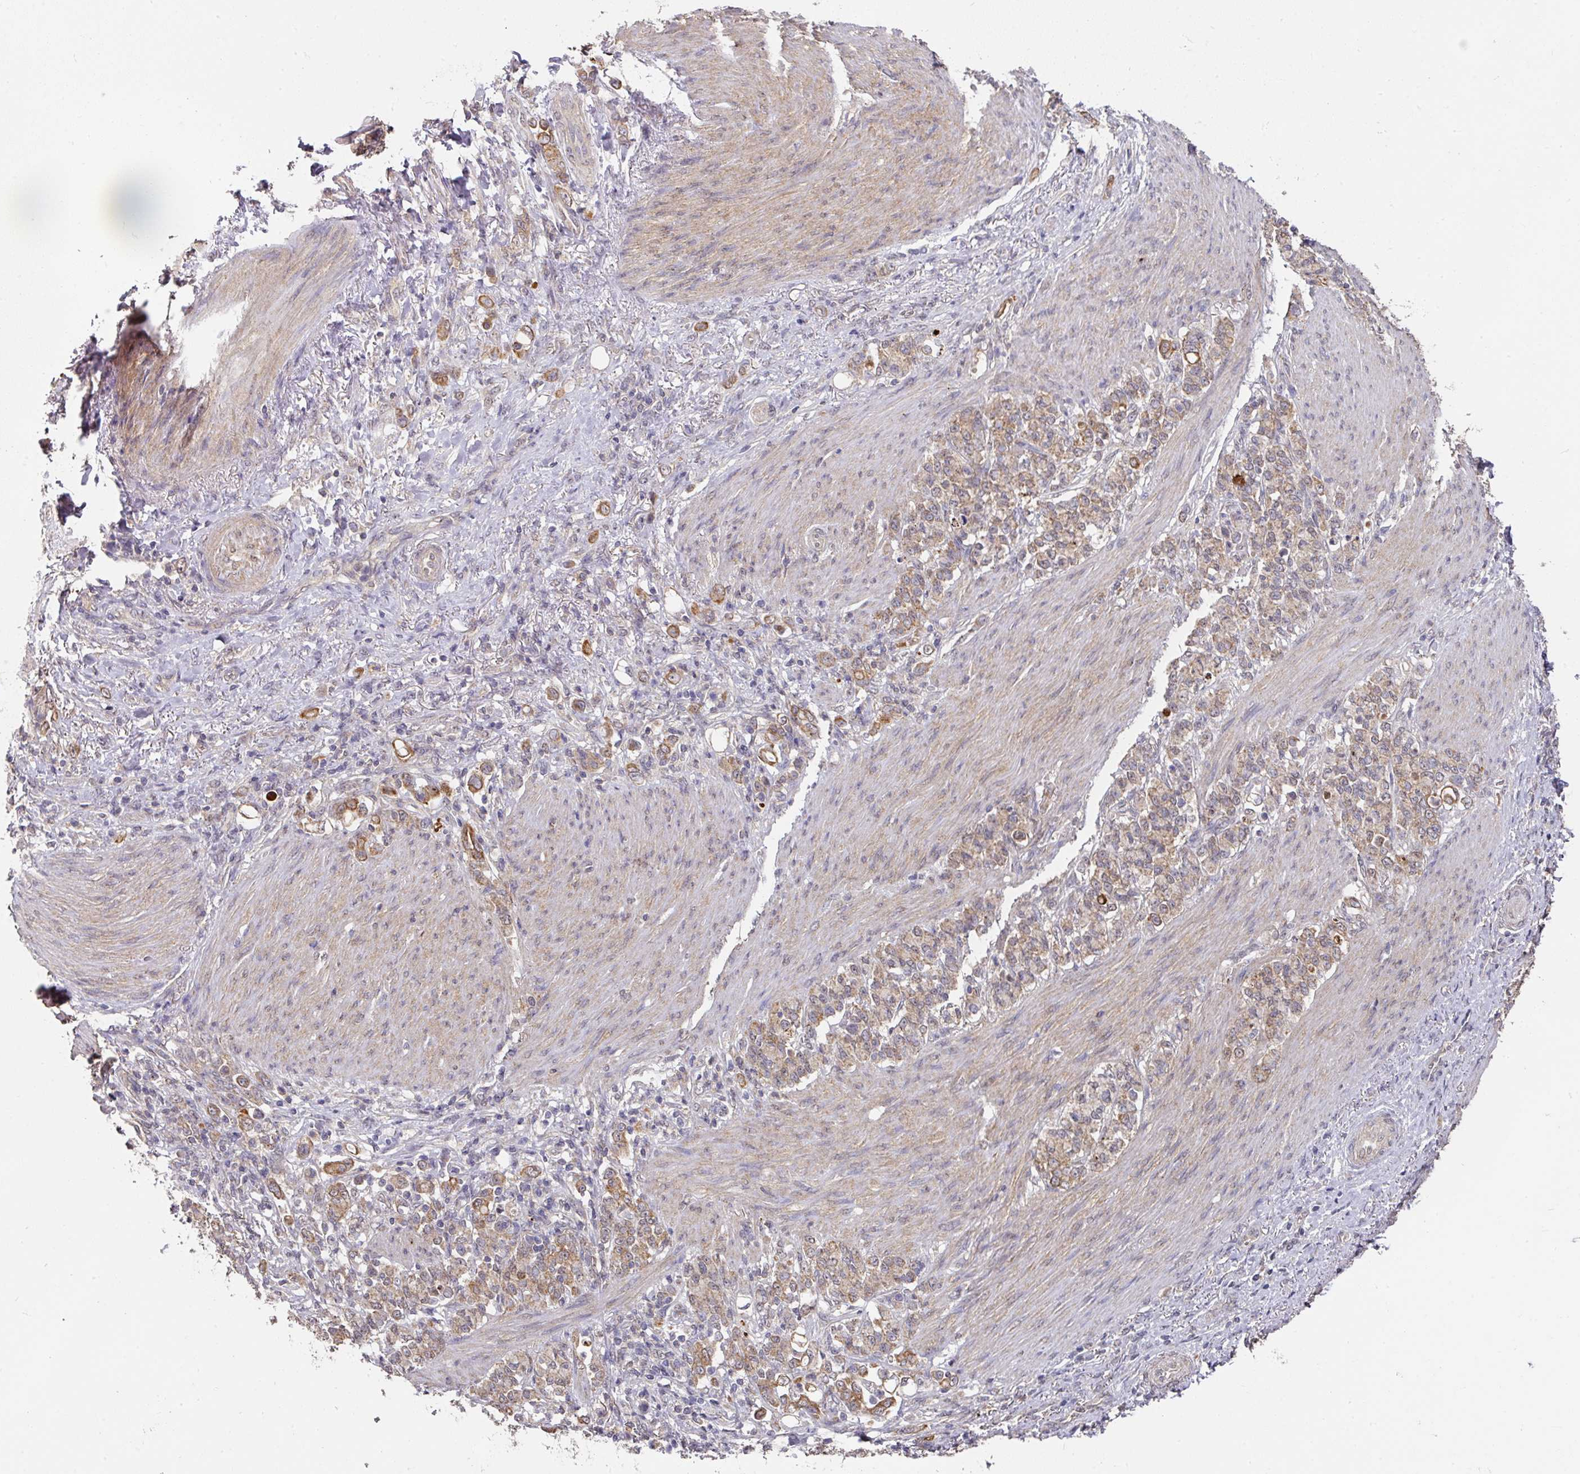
{"staining": {"intensity": "moderate", "quantity": "25%-75%", "location": "cytoplasmic/membranous"}, "tissue": "stomach cancer", "cell_type": "Tumor cells", "image_type": "cancer", "snomed": [{"axis": "morphology", "description": "Adenocarcinoma, NOS"}, {"axis": "topography", "description": "Stomach"}], "caption": "The micrograph reveals a brown stain indicating the presence of a protein in the cytoplasmic/membranous of tumor cells in stomach adenocarcinoma.", "gene": "EXTL3", "patient": {"sex": "female", "age": 79}}